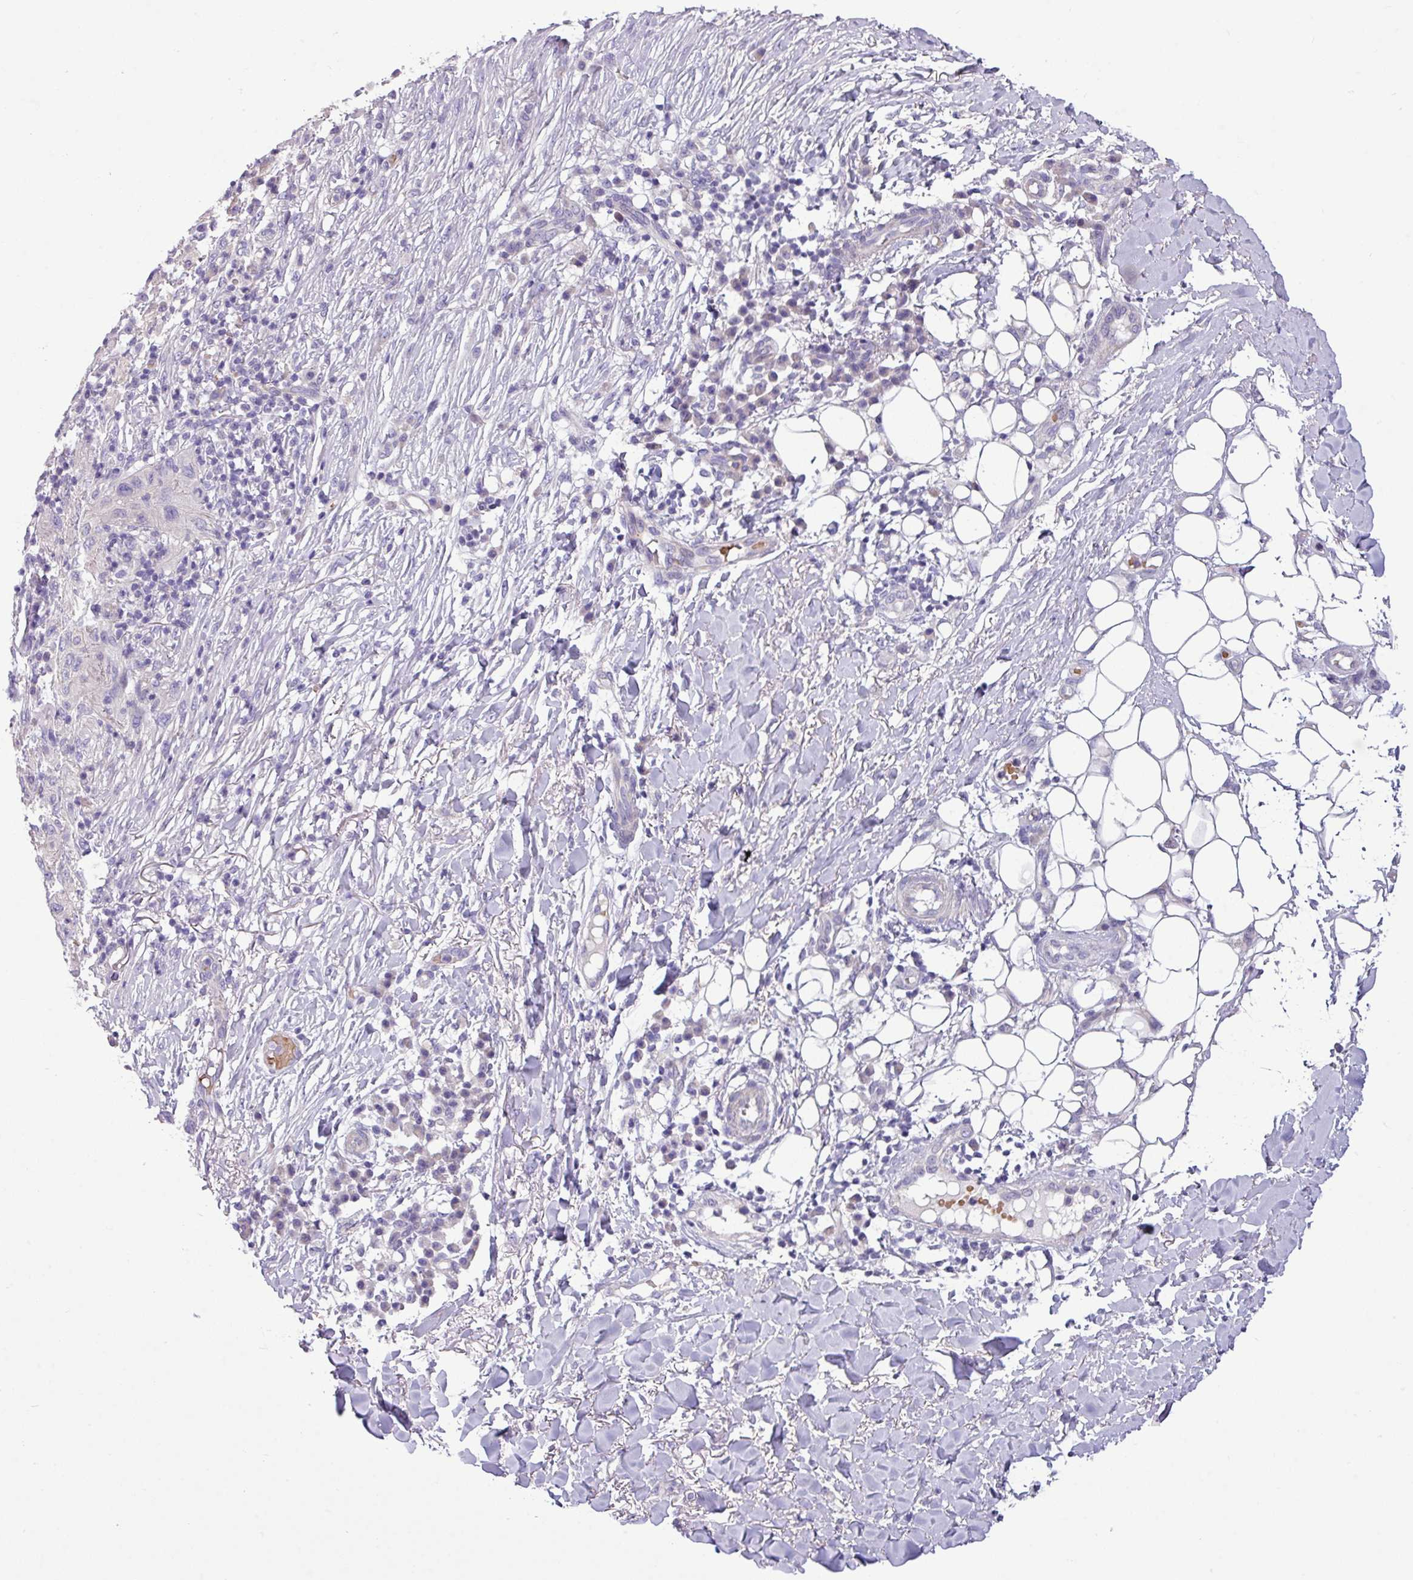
{"staining": {"intensity": "negative", "quantity": "none", "location": "none"}, "tissue": "skin cancer", "cell_type": "Tumor cells", "image_type": "cancer", "snomed": [{"axis": "morphology", "description": "Normal tissue, NOS"}, {"axis": "morphology", "description": "Squamous cell carcinoma, NOS"}, {"axis": "topography", "description": "Skin"}], "caption": "The micrograph shows no staining of tumor cells in skin cancer (squamous cell carcinoma).", "gene": "ACAP3", "patient": {"sex": "female", "age": 96}}